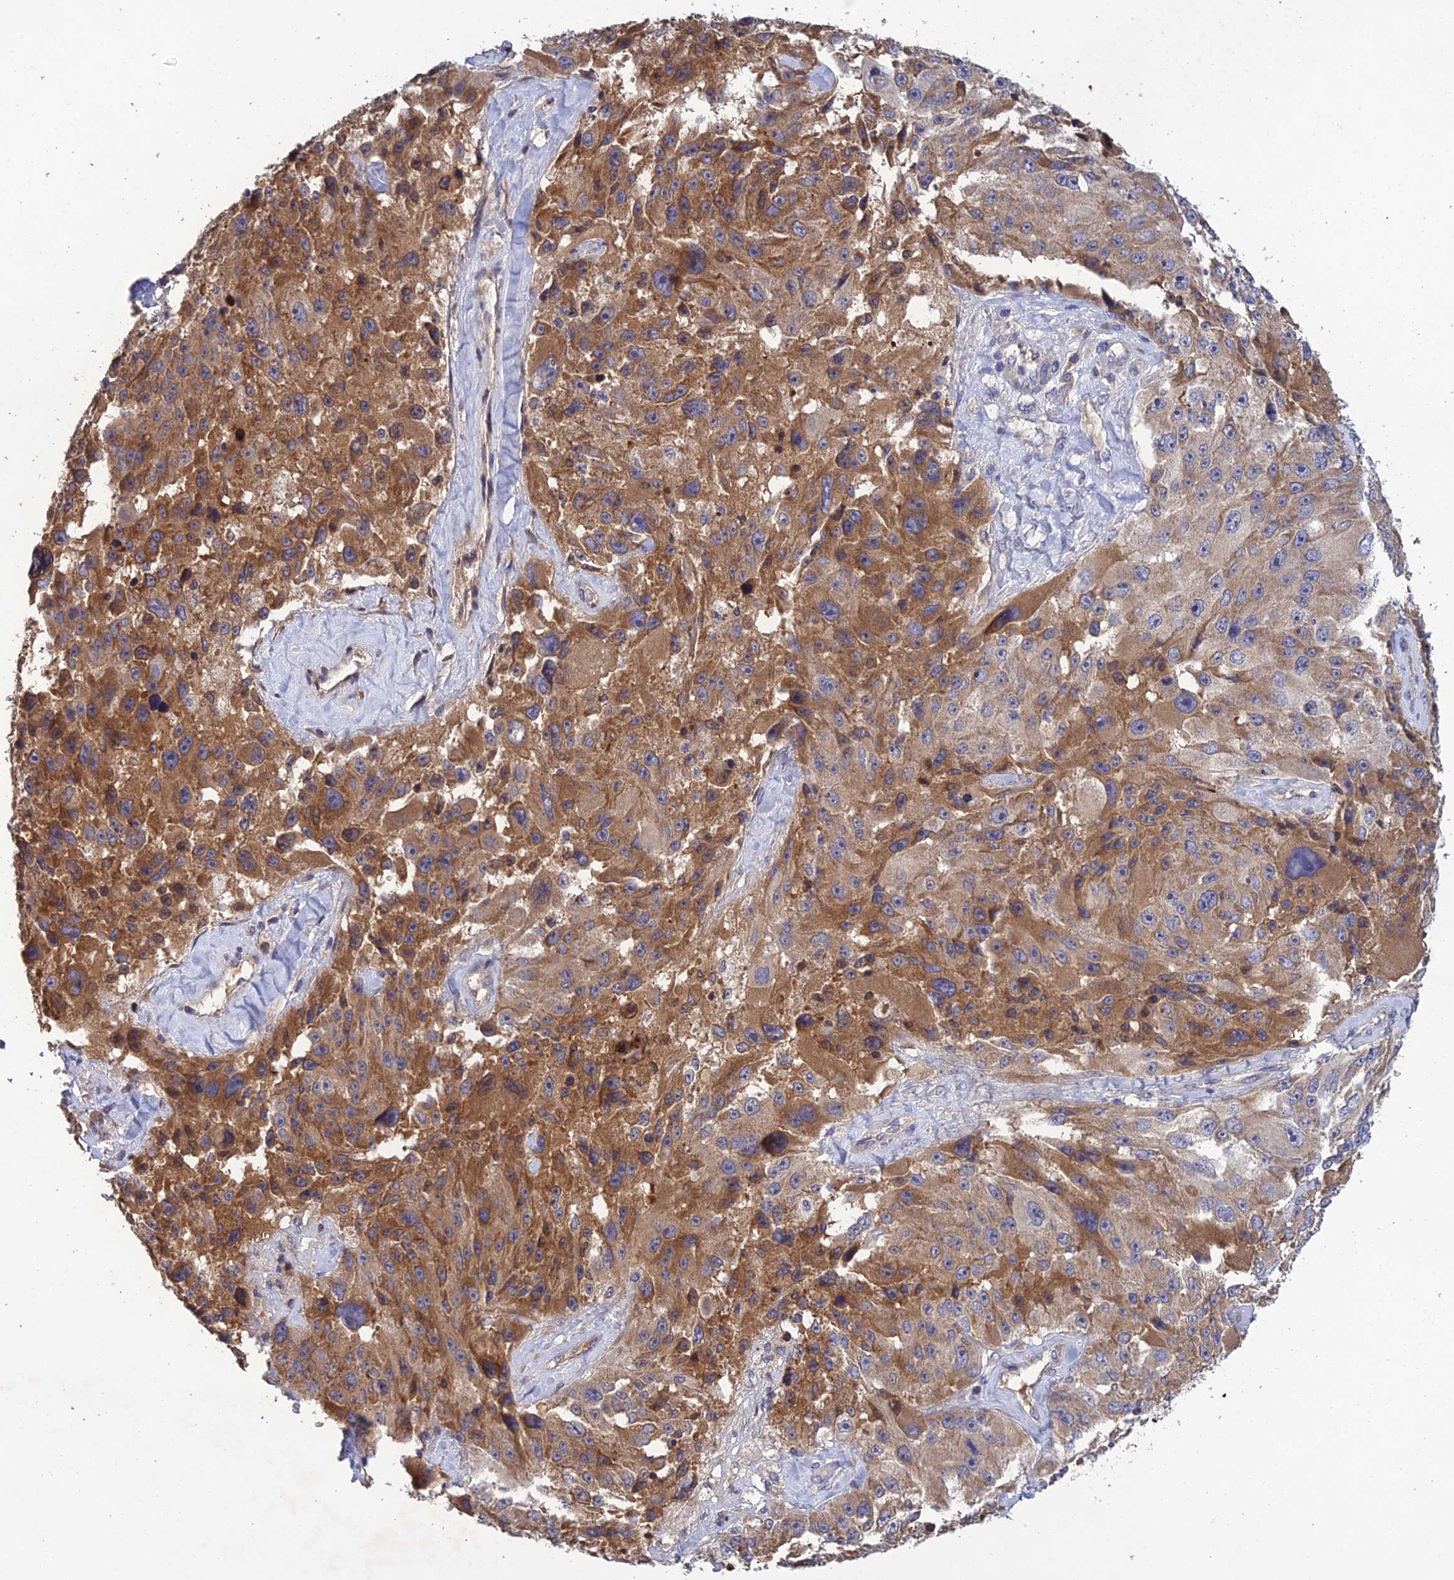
{"staining": {"intensity": "moderate", "quantity": "25%-75%", "location": "cytoplasmic/membranous"}, "tissue": "melanoma", "cell_type": "Tumor cells", "image_type": "cancer", "snomed": [{"axis": "morphology", "description": "Malignant melanoma, Metastatic site"}, {"axis": "topography", "description": "Lymph node"}], "caption": "This is a histology image of IHC staining of malignant melanoma (metastatic site), which shows moderate expression in the cytoplasmic/membranous of tumor cells.", "gene": "SLC39A13", "patient": {"sex": "male", "age": 62}}